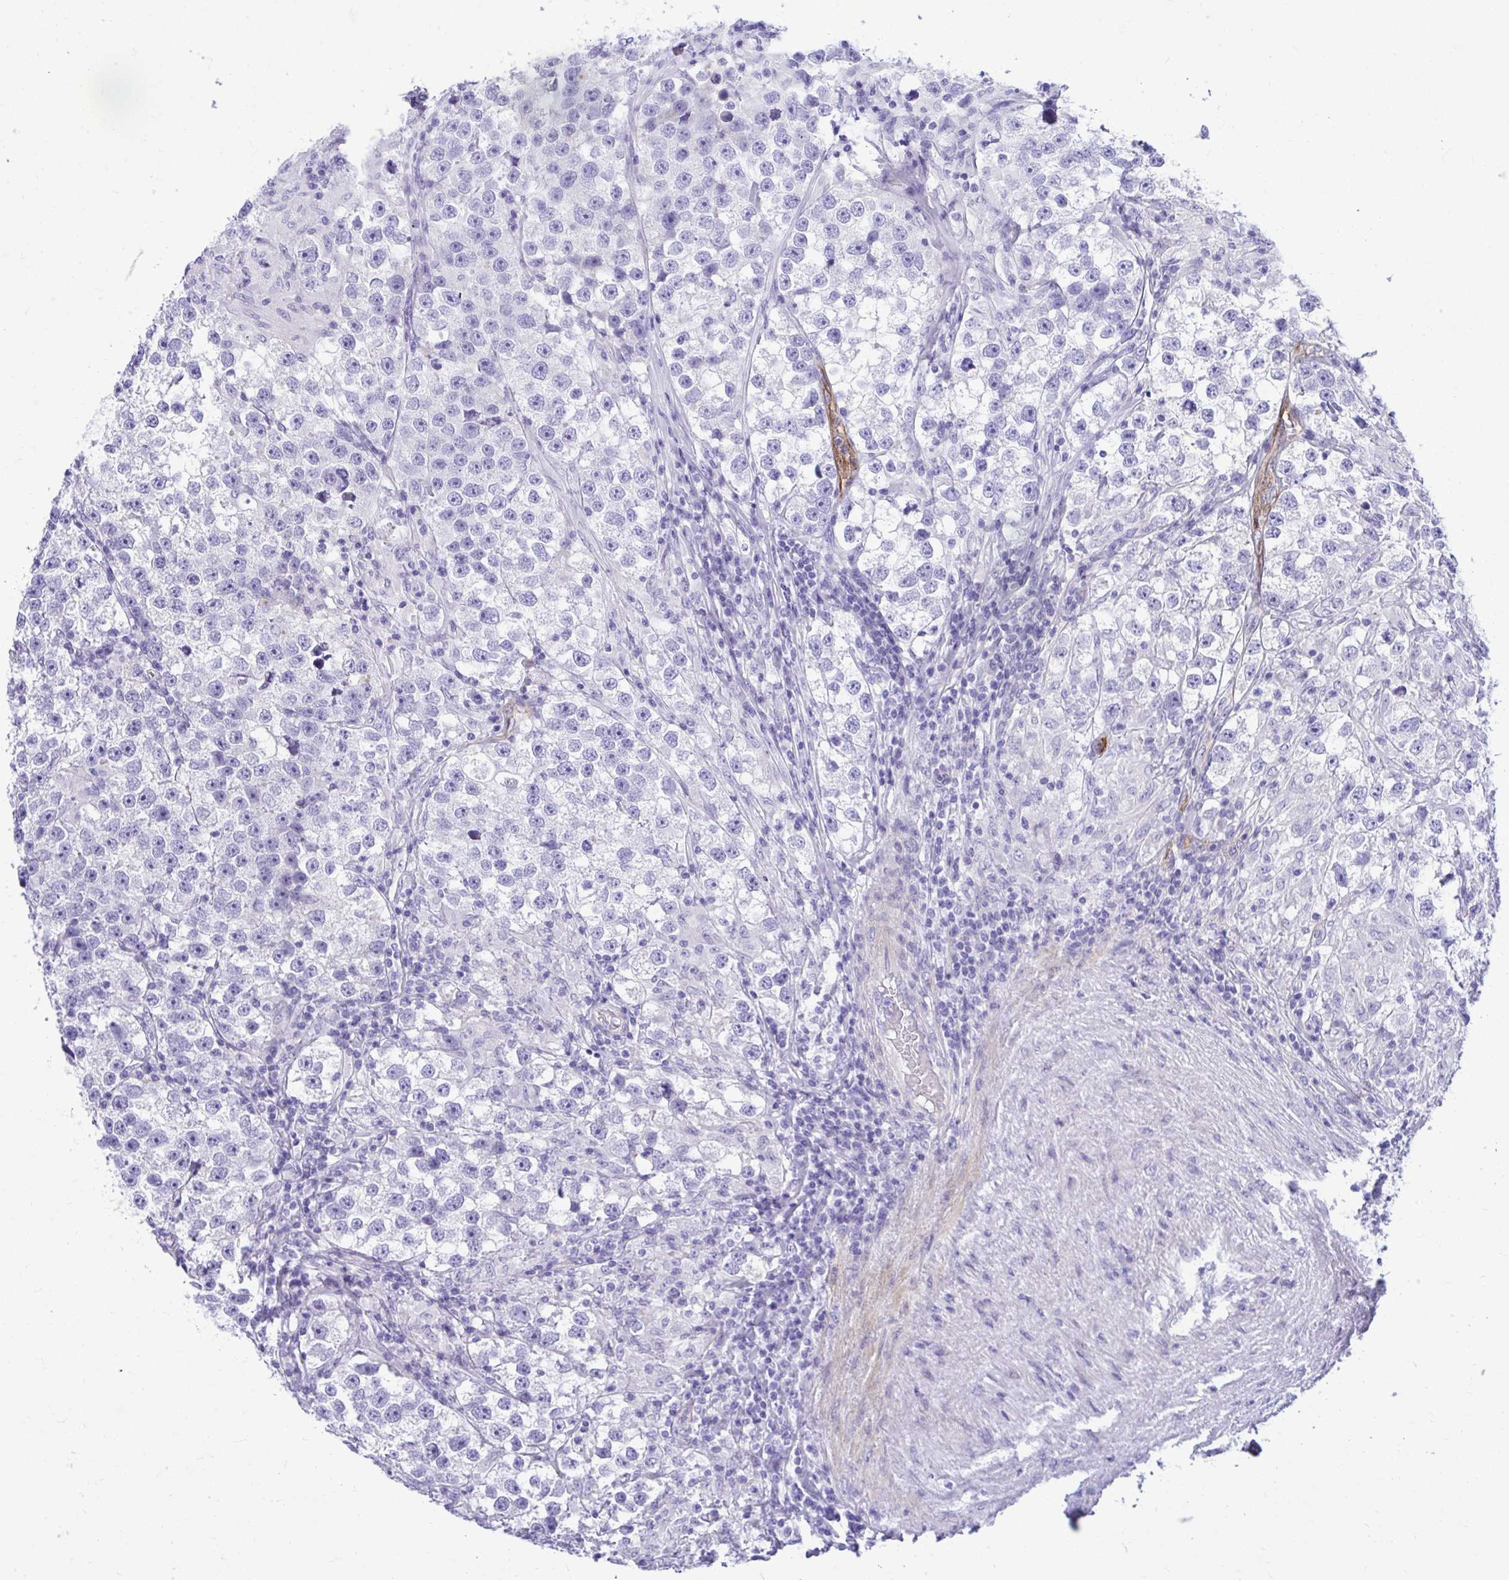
{"staining": {"intensity": "negative", "quantity": "none", "location": "none"}, "tissue": "testis cancer", "cell_type": "Tumor cells", "image_type": "cancer", "snomed": [{"axis": "morphology", "description": "Seminoma, NOS"}, {"axis": "topography", "description": "Testis"}], "caption": "DAB immunohistochemical staining of testis seminoma demonstrates no significant expression in tumor cells. (DAB (3,3'-diaminobenzidine) immunohistochemistry with hematoxylin counter stain).", "gene": "ABCG2", "patient": {"sex": "male", "age": 46}}